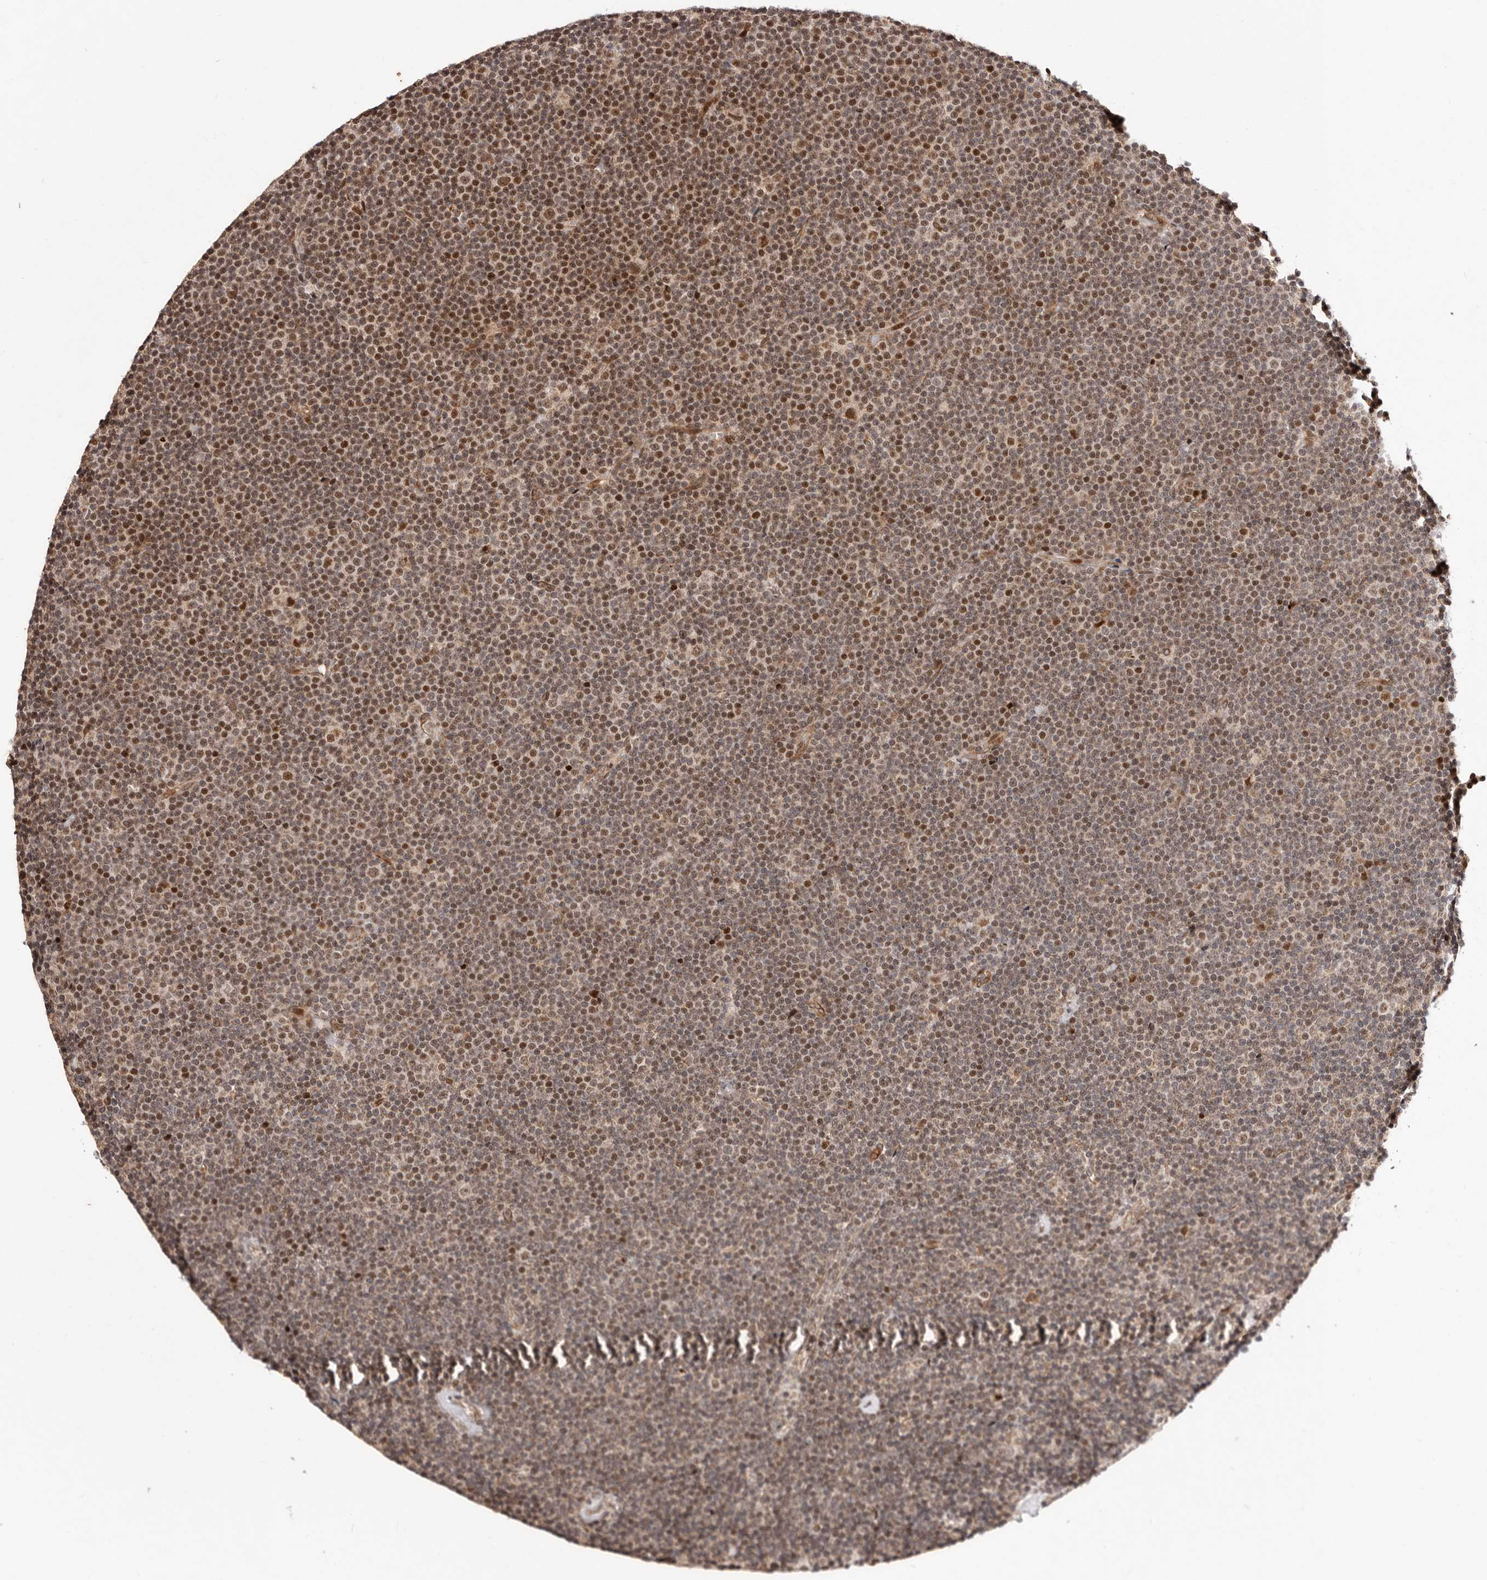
{"staining": {"intensity": "moderate", "quantity": ">75%", "location": "nuclear"}, "tissue": "lymphoma", "cell_type": "Tumor cells", "image_type": "cancer", "snomed": [{"axis": "morphology", "description": "Malignant lymphoma, non-Hodgkin's type, Low grade"}, {"axis": "topography", "description": "Lymph node"}], "caption": "High-magnification brightfield microscopy of lymphoma stained with DAB (3,3'-diaminobenzidine) (brown) and counterstained with hematoxylin (blue). tumor cells exhibit moderate nuclear staining is appreciated in about>75% of cells.", "gene": "HIVEP3", "patient": {"sex": "female", "age": 67}}